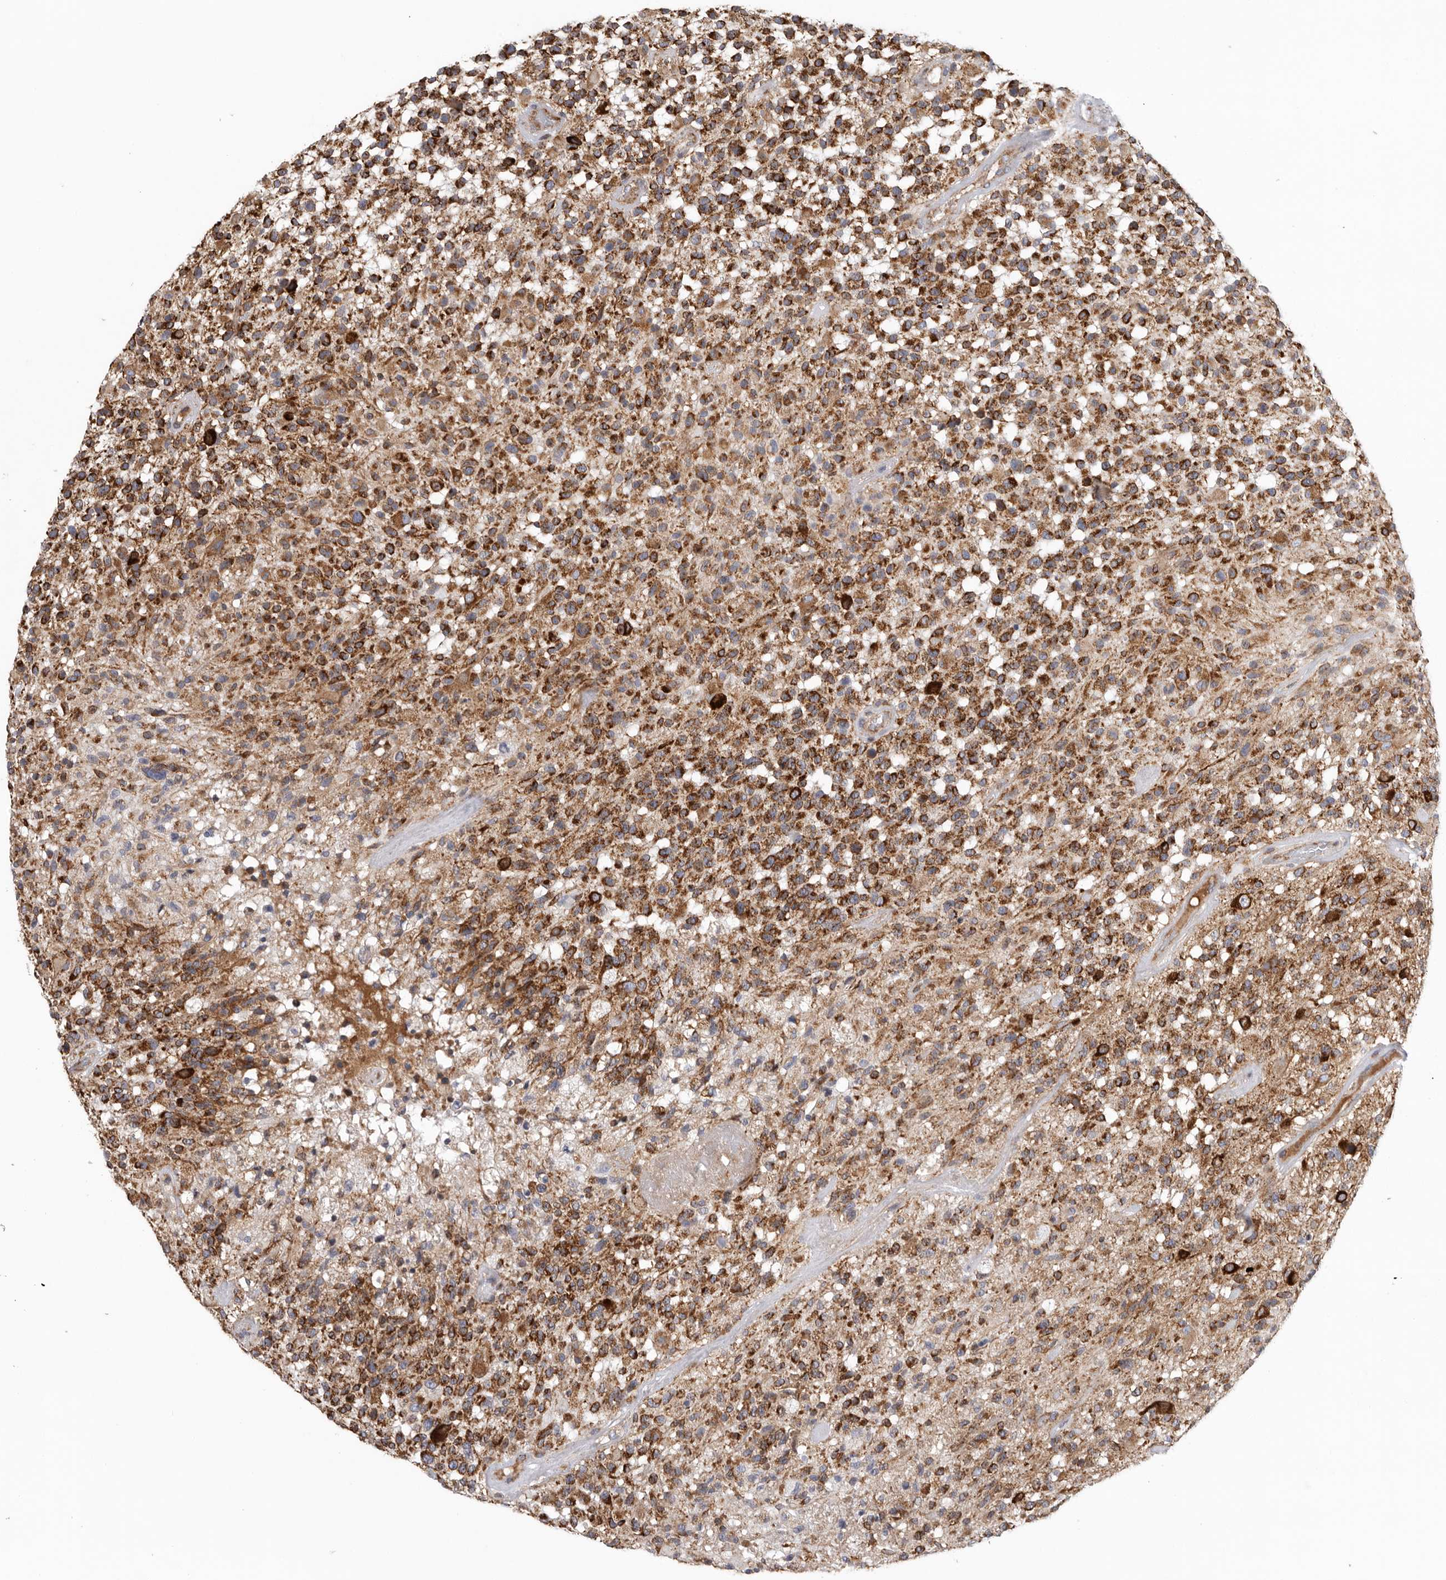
{"staining": {"intensity": "strong", "quantity": ">75%", "location": "cytoplasmic/membranous"}, "tissue": "glioma", "cell_type": "Tumor cells", "image_type": "cancer", "snomed": [{"axis": "morphology", "description": "Glioma, malignant, High grade"}, {"axis": "morphology", "description": "Glioblastoma, NOS"}, {"axis": "topography", "description": "Brain"}], "caption": "Glioblastoma stained with a protein marker exhibits strong staining in tumor cells.", "gene": "FKBP8", "patient": {"sex": "male", "age": 60}}